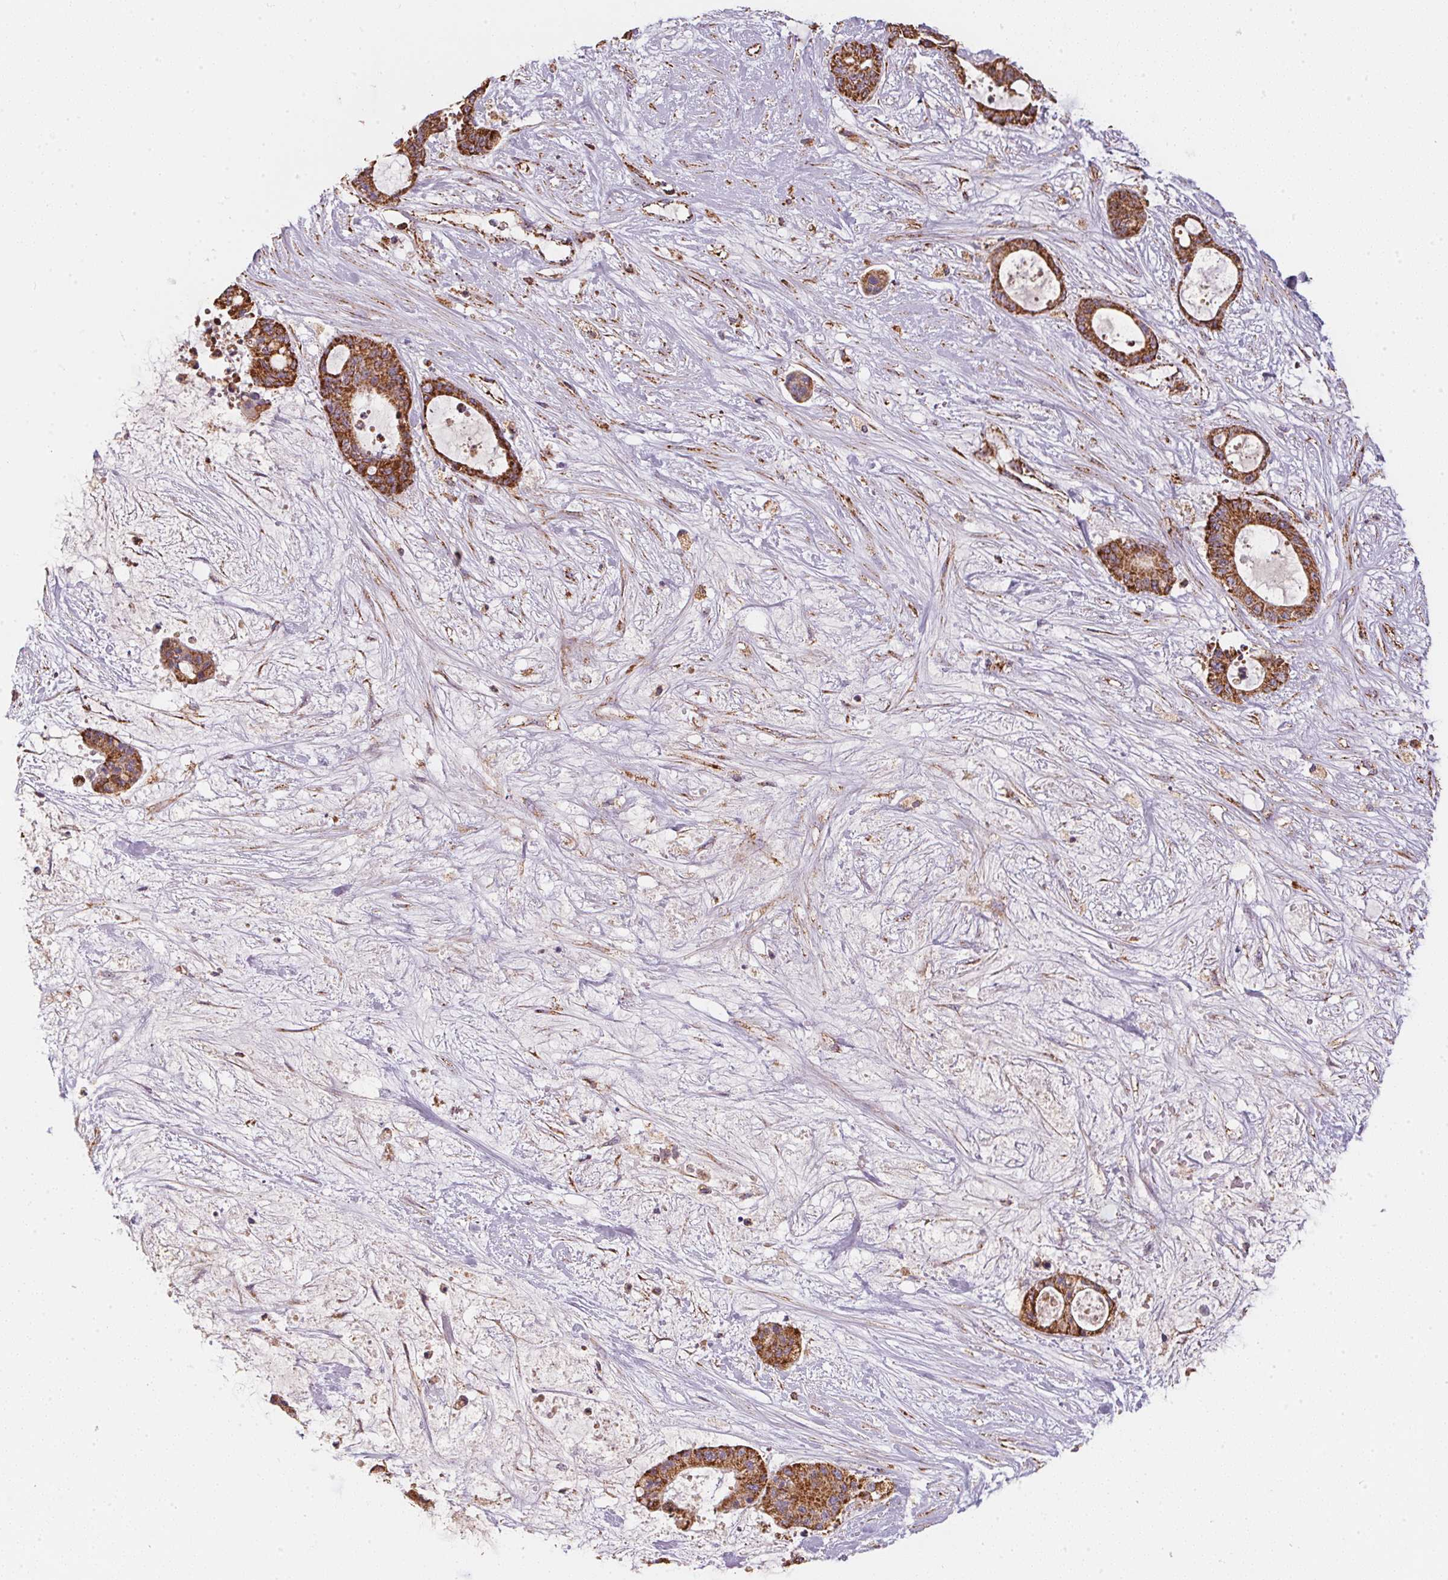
{"staining": {"intensity": "strong", "quantity": ">75%", "location": "cytoplasmic/membranous"}, "tissue": "liver cancer", "cell_type": "Tumor cells", "image_type": "cancer", "snomed": [{"axis": "morphology", "description": "Normal tissue, NOS"}, {"axis": "morphology", "description": "Cholangiocarcinoma"}, {"axis": "topography", "description": "Liver"}, {"axis": "topography", "description": "Peripheral nerve tissue"}], "caption": "High-magnification brightfield microscopy of liver cholangiocarcinoma stained with DAB (brown) and counterstained with hematoxylin (blue). tumor cells exhibit strong cytoplasmic/membranous staining is identified in about>75% of cells.", "gene": "NDUFS2", "patient": {"sex": "female", "age": 73}}